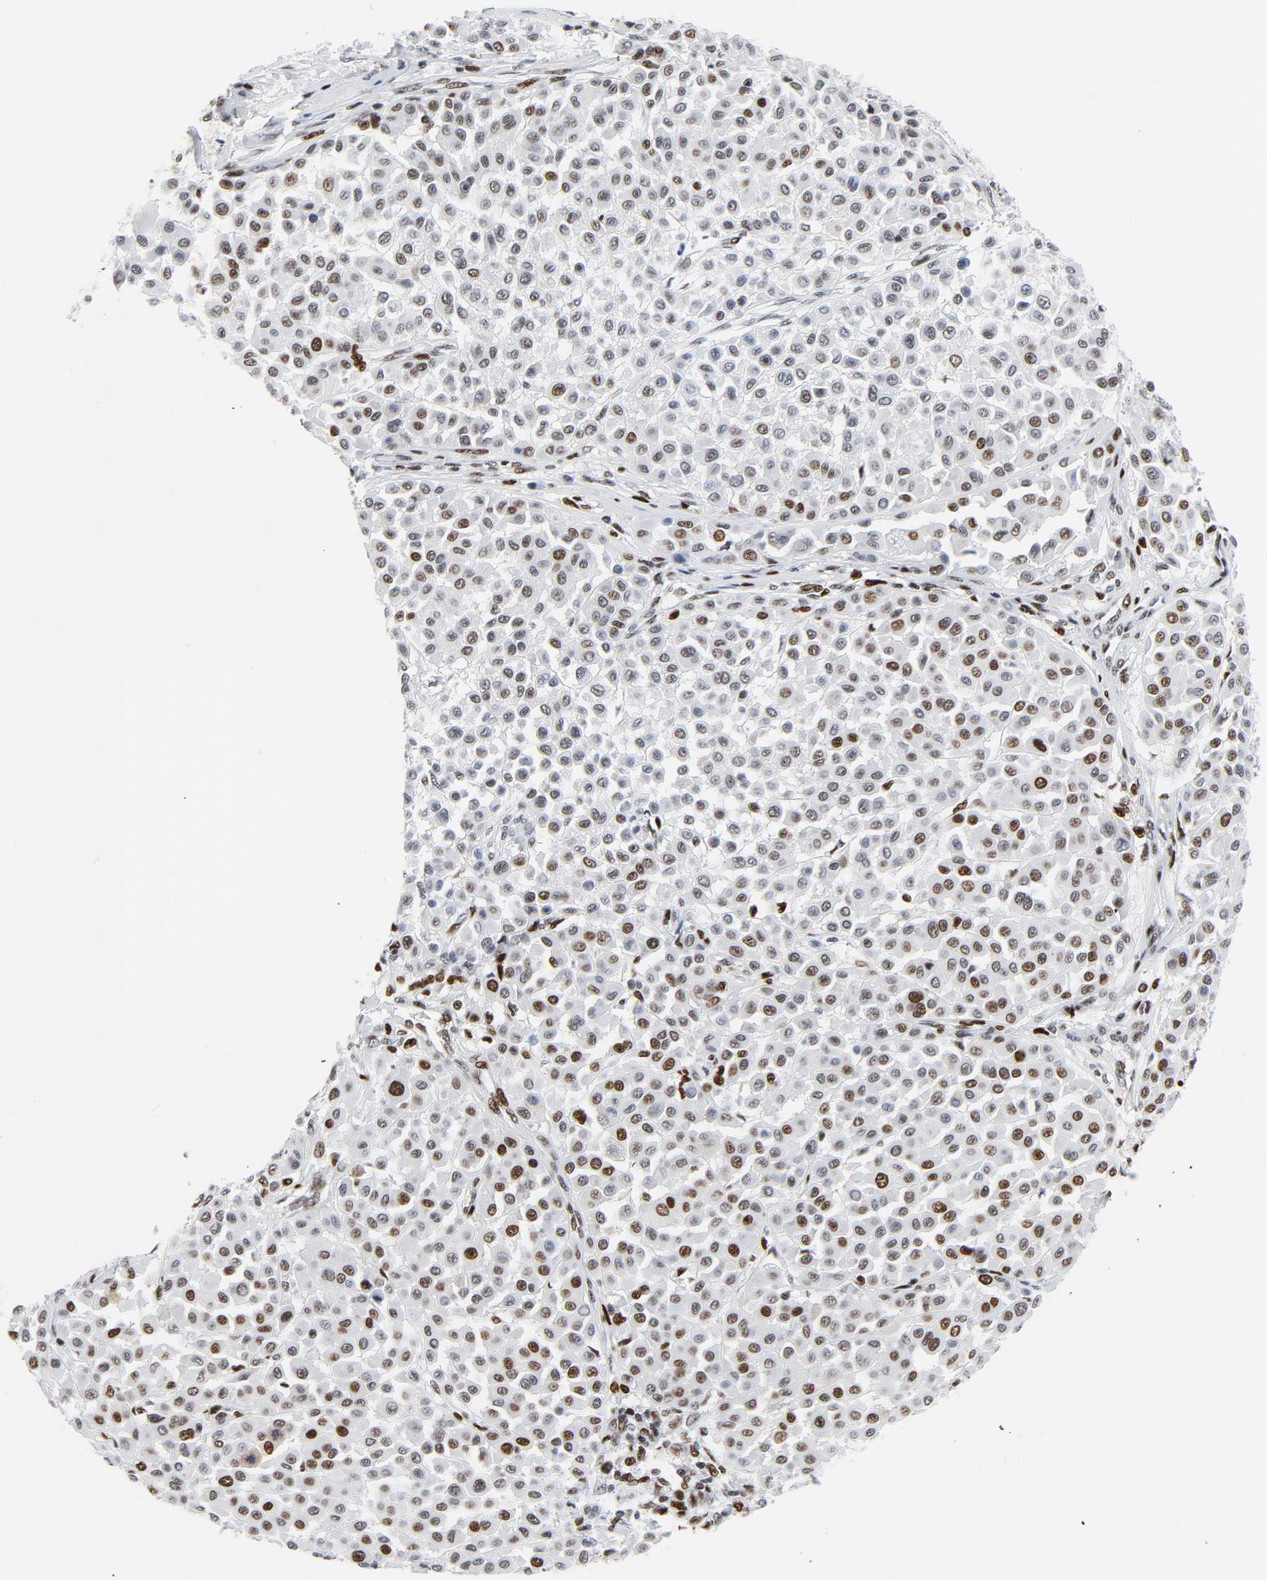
{"staining": {"intensity": "moderate", "quantity": "<25%", "location": "nuclear"}, "tissue": "melanoma", "cell_type": "Tumor cells", "image_type": "cancer", "snomed": [{"axis": "morphology", "description": "Malignant melanoma, Metastatic site"}, {"axis": "topography", "description": "Soft tissue"}], "caption": "DAB (3,3'-diaminobenzidine) immunohistochemical staining of melanoma reveals moderate nuclear protein positivity in approximately <25% of tumor cells.", "gene": "POLD1", "patient": {"sex": "male", "age": 41}}